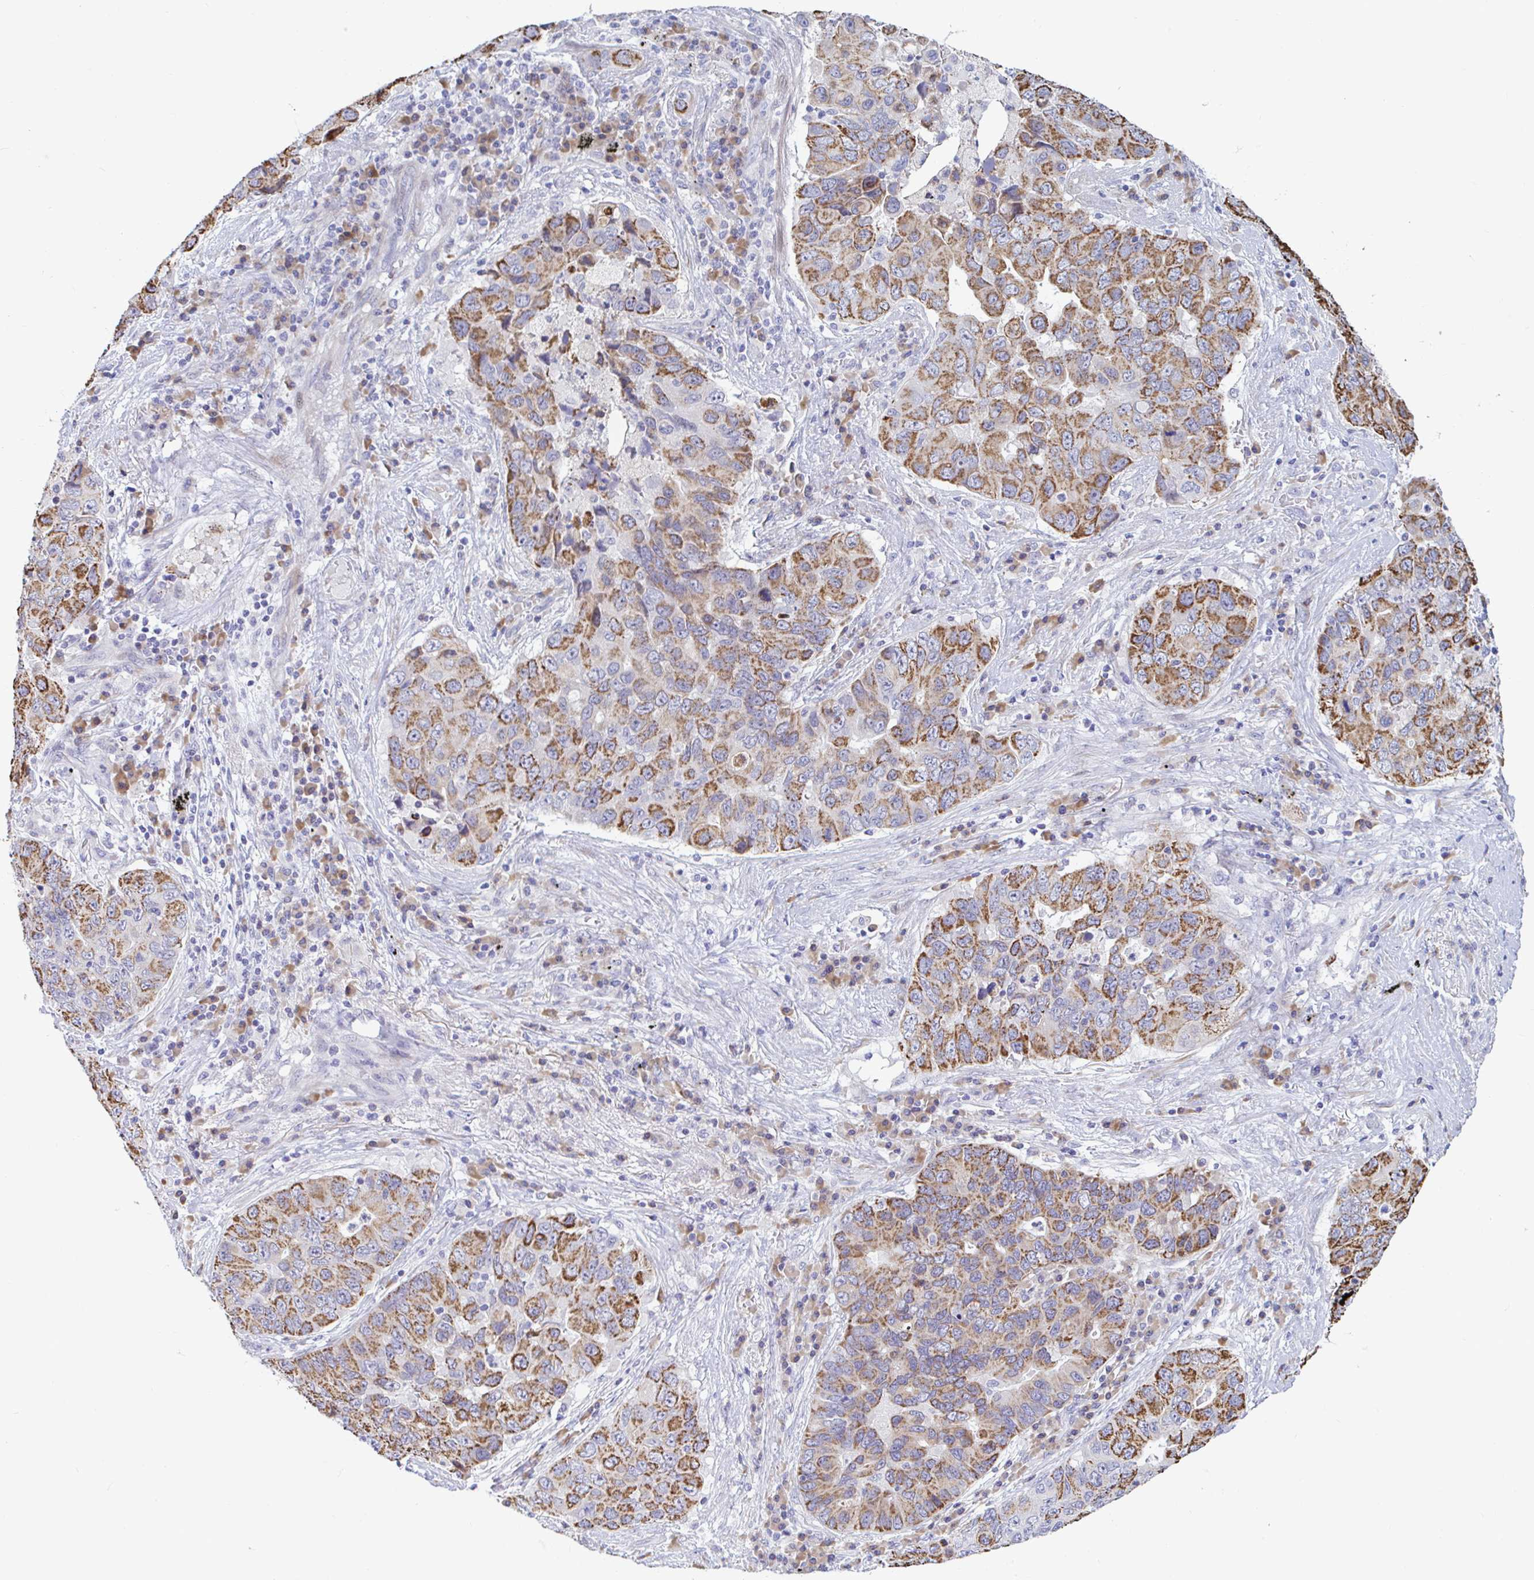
{"staining": {"intensity": "moderate", "quantity": ">75%", "location": "cytoplasmic/membranous"}, "tissue": "lung cancer", "cell_type": "Tumor cells", "image_type": "cancer", "snomed": [{"axis": "morphology", "description": "Adenocarcinoma, NOS"}, {"axis": "morphology", "description": "Adenocarcinoma, metastatic, NOS"}, {"axis": "topography", "description": "Lymph node"}, {"axis": "topography", "description": "Lung"}], "caption": "Lung cancer (adenocarcinoma) stained with a protein marker displays moderate staining in tumor cells.", "gene": "NBPF3", "patient": {"sex": "female", "age": 54}}